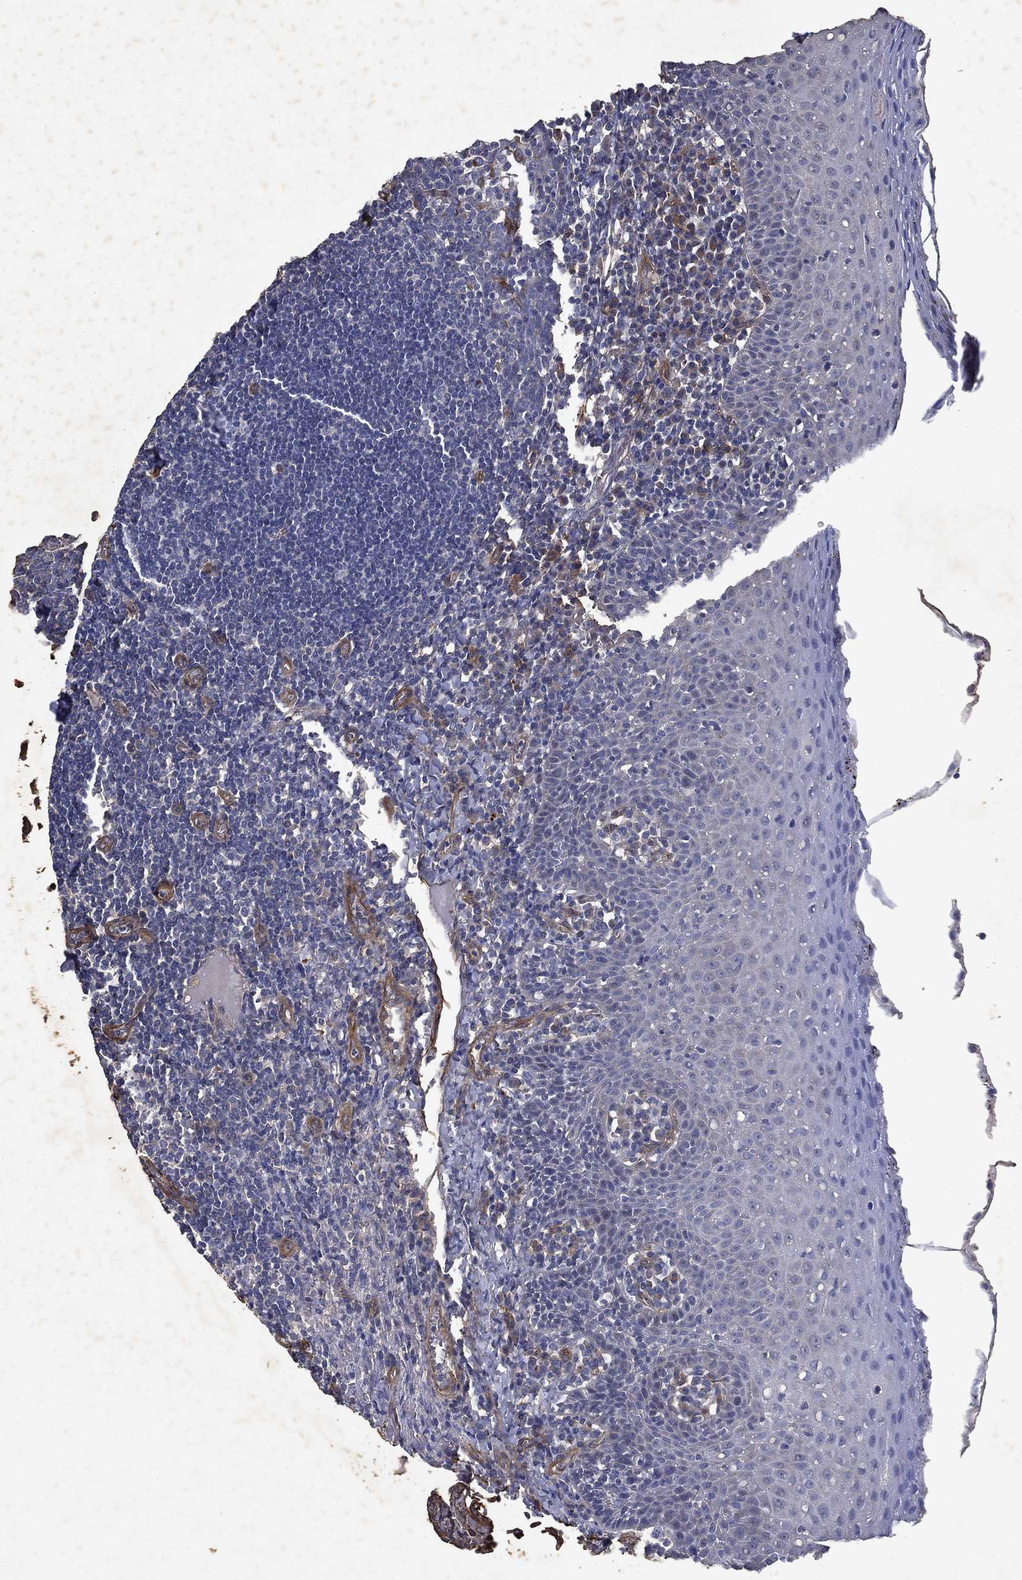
{"staining": {"intensity": "negative", "quantity": "none", "location": "none"}, "tissue": "tonsil", "cell_type": "Germinal center cells", "image_type": "normal", "snomed": [{"axis": "morphology", "description": "Normal tissue, NOS"}, {"axis": "morphology", "description": "Inflammation, NOS"}, {"axis": "topography", "description": "Tonsil"}], "caption": "Protein analysis of unremarkable tonsil reveals no significant expression in germinal center cells.", "gene": "COL4A2", "patient": {"sex": "female", "age": 31}}